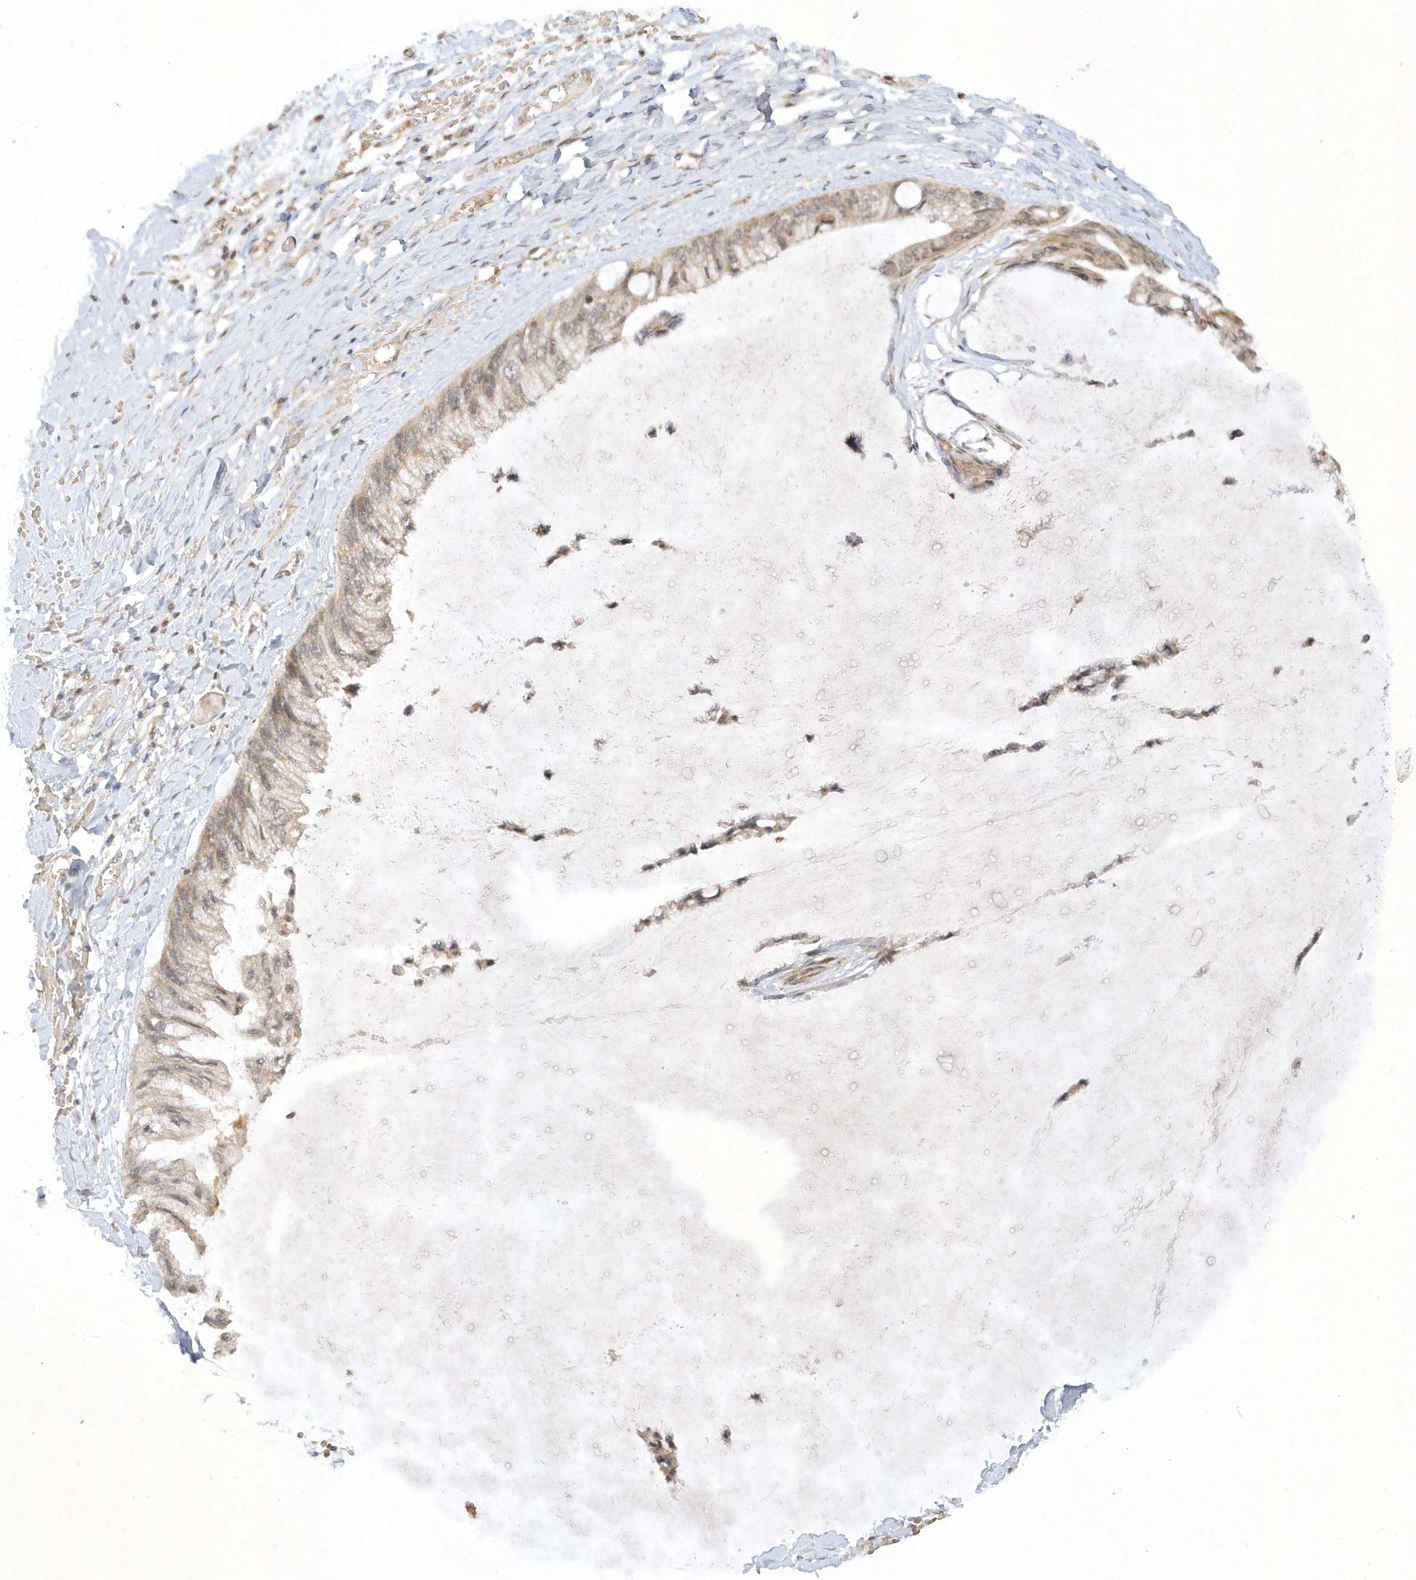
{"staining": {"intensity": "weak", "quantity": "<25%", "location": "cytoplasmic/membranous"}, "tissue": "ovarian cancer", "cell_type": "Tumor cells", "image_type": "cancer", "snomed": [{"axis": "morphology", "description": "Cystadenocarcinoma, mucinous, NOS"}, {"axis": "topography", "description": "Ovary"}], "caption": "This is a micrograph of immunohistochemistry staining of ovarian cancer (mucinous cystadenocarcinoma), which shows no positivity in tumor cells.", "gene": "ZNF213", "patient": {"sex": "female", "age": 39}}